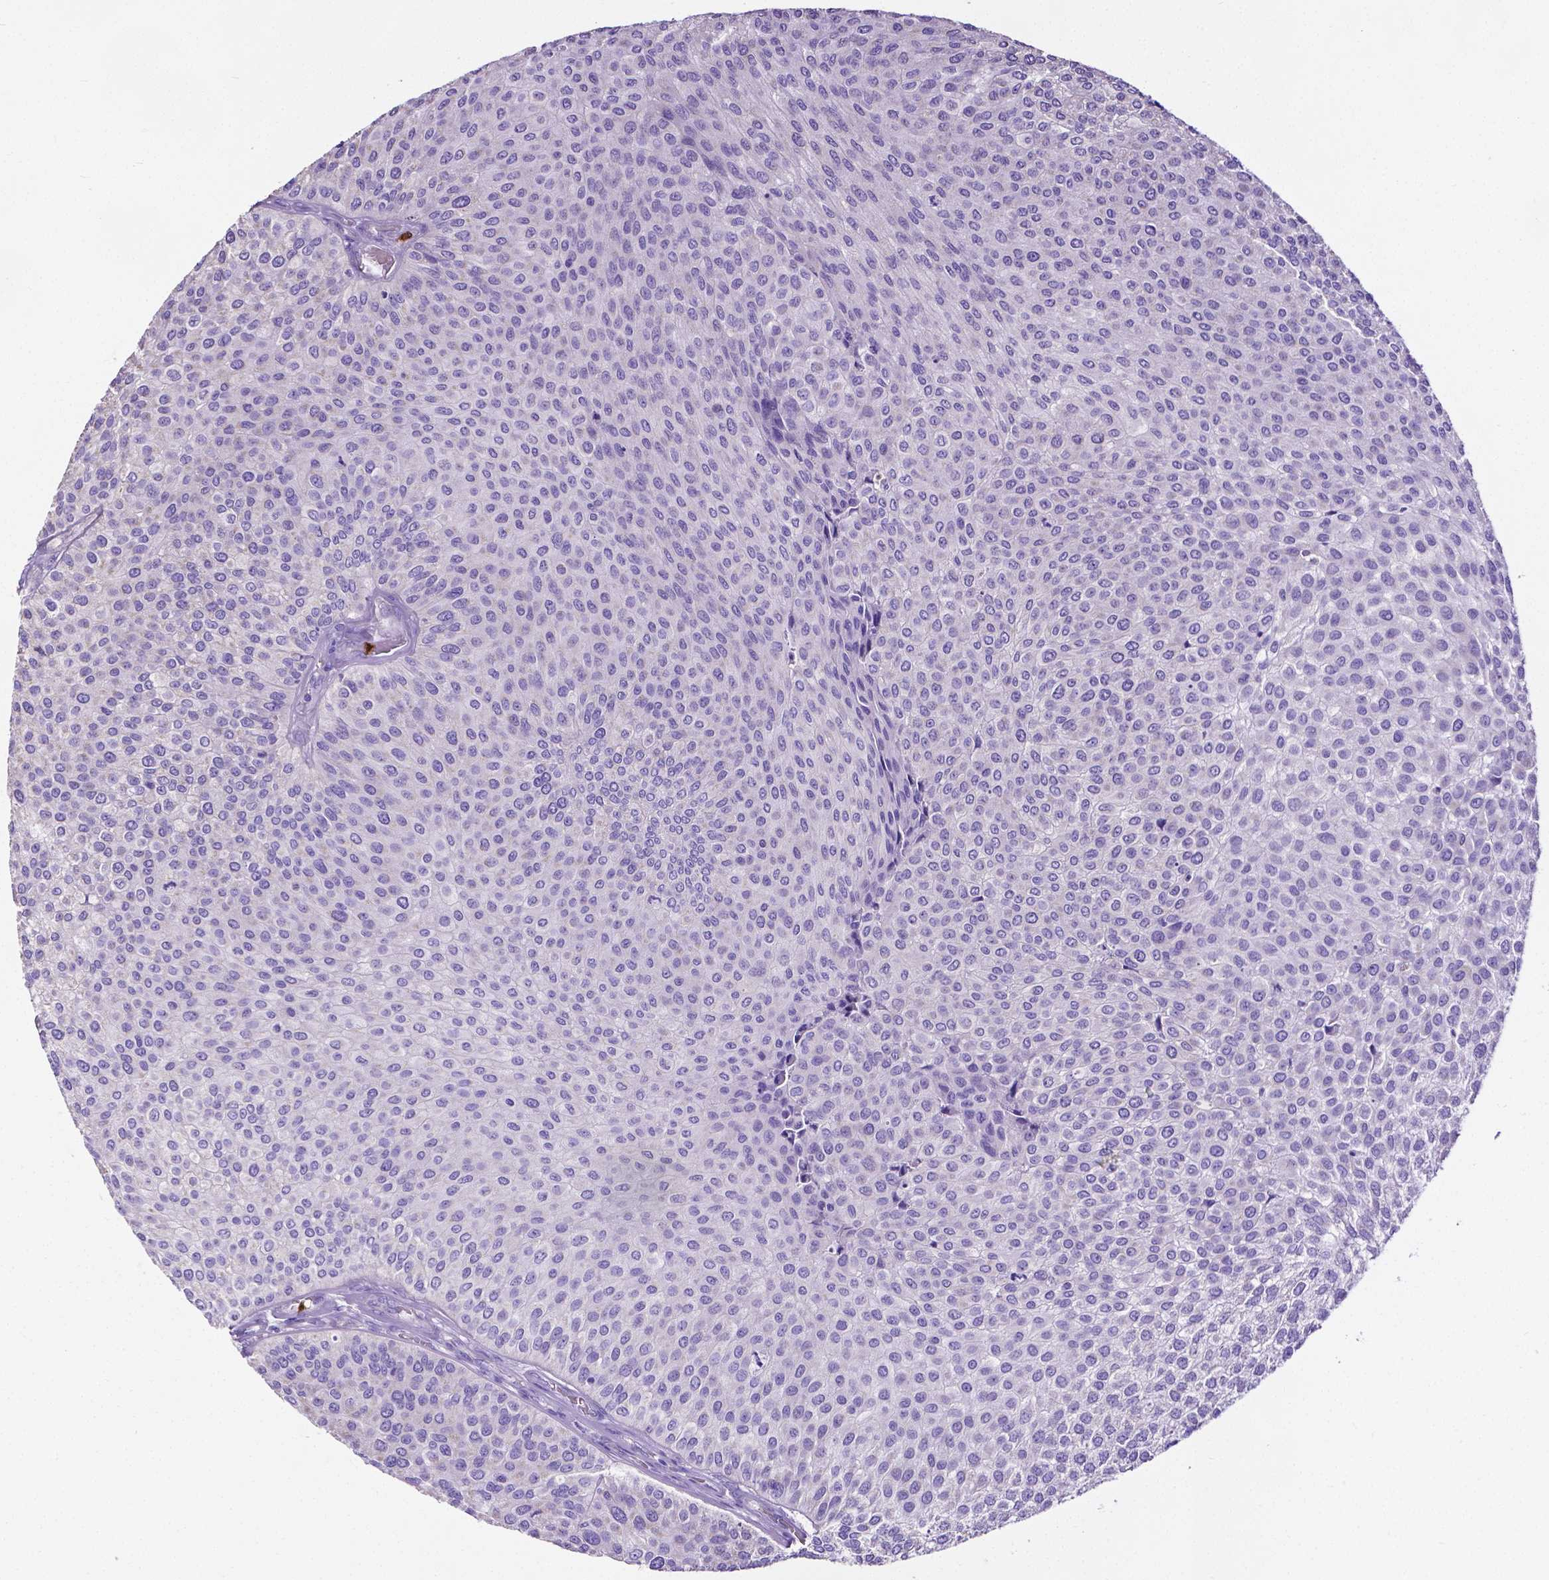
{"staining": {"intensity": "negative", "quantity": "none", "location": "none"}, "tissue": "urothelial cancer", "cell_type": "Tumor cells", "image_type": "cancer", "snomed": [{"axis": "morphology", "description": "Urothelial carcinoma, Low grade"}, {"axis": "topography", "description": "Urinary bladder"}], "caption": "DAB (3,3'-diaminobenzidine) immunohistochemical staining of human low-grade urothelial carcinoma shows no significant expression in tumor cells.", "gene": "MMP9", "patient": {"sex": "female", "age": 87}}